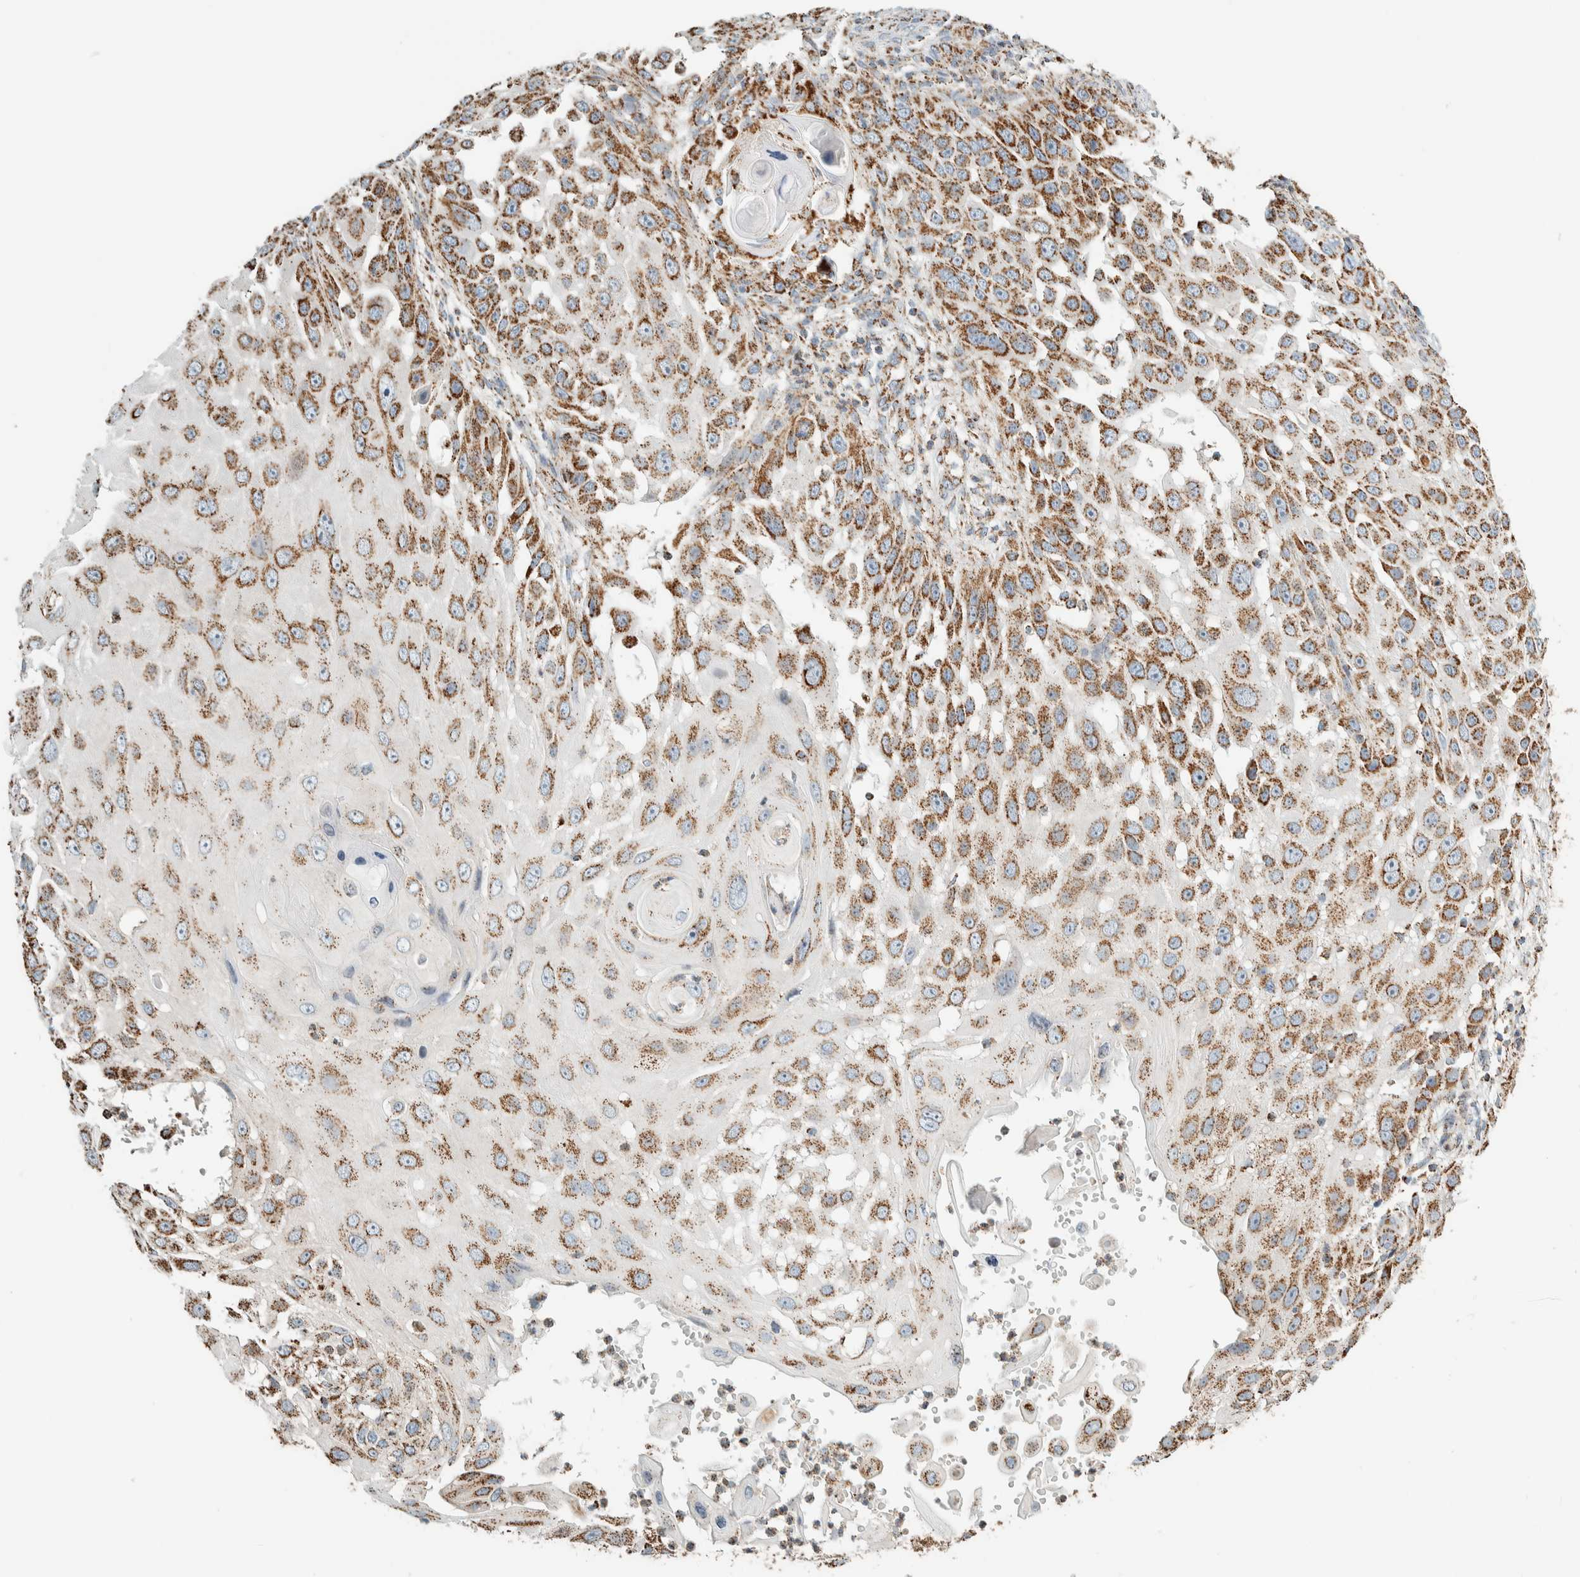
{"staining": {"intensity": "moderate", "quantity": ">75%", "location": "cytoplasmic/membranous"}, "tissue": "skin cancer", "cell_type": "Tumor cells", "image_type": "cancer", "snomed": [{"axis": "morphology", "description": "Squamous cell carcinoma, NOS"}, {"axis": "topography", "description": "Skin"}], "caption": "An image showing moderate cytoplasmic/membranous positivity in approximately >75% of tumor cells in squamous cell carcinoma (skin), as visualized by brown immunohistochemical staining.", "gene": "ZNF454", "patient": {"sex": "female", "age": 44}}